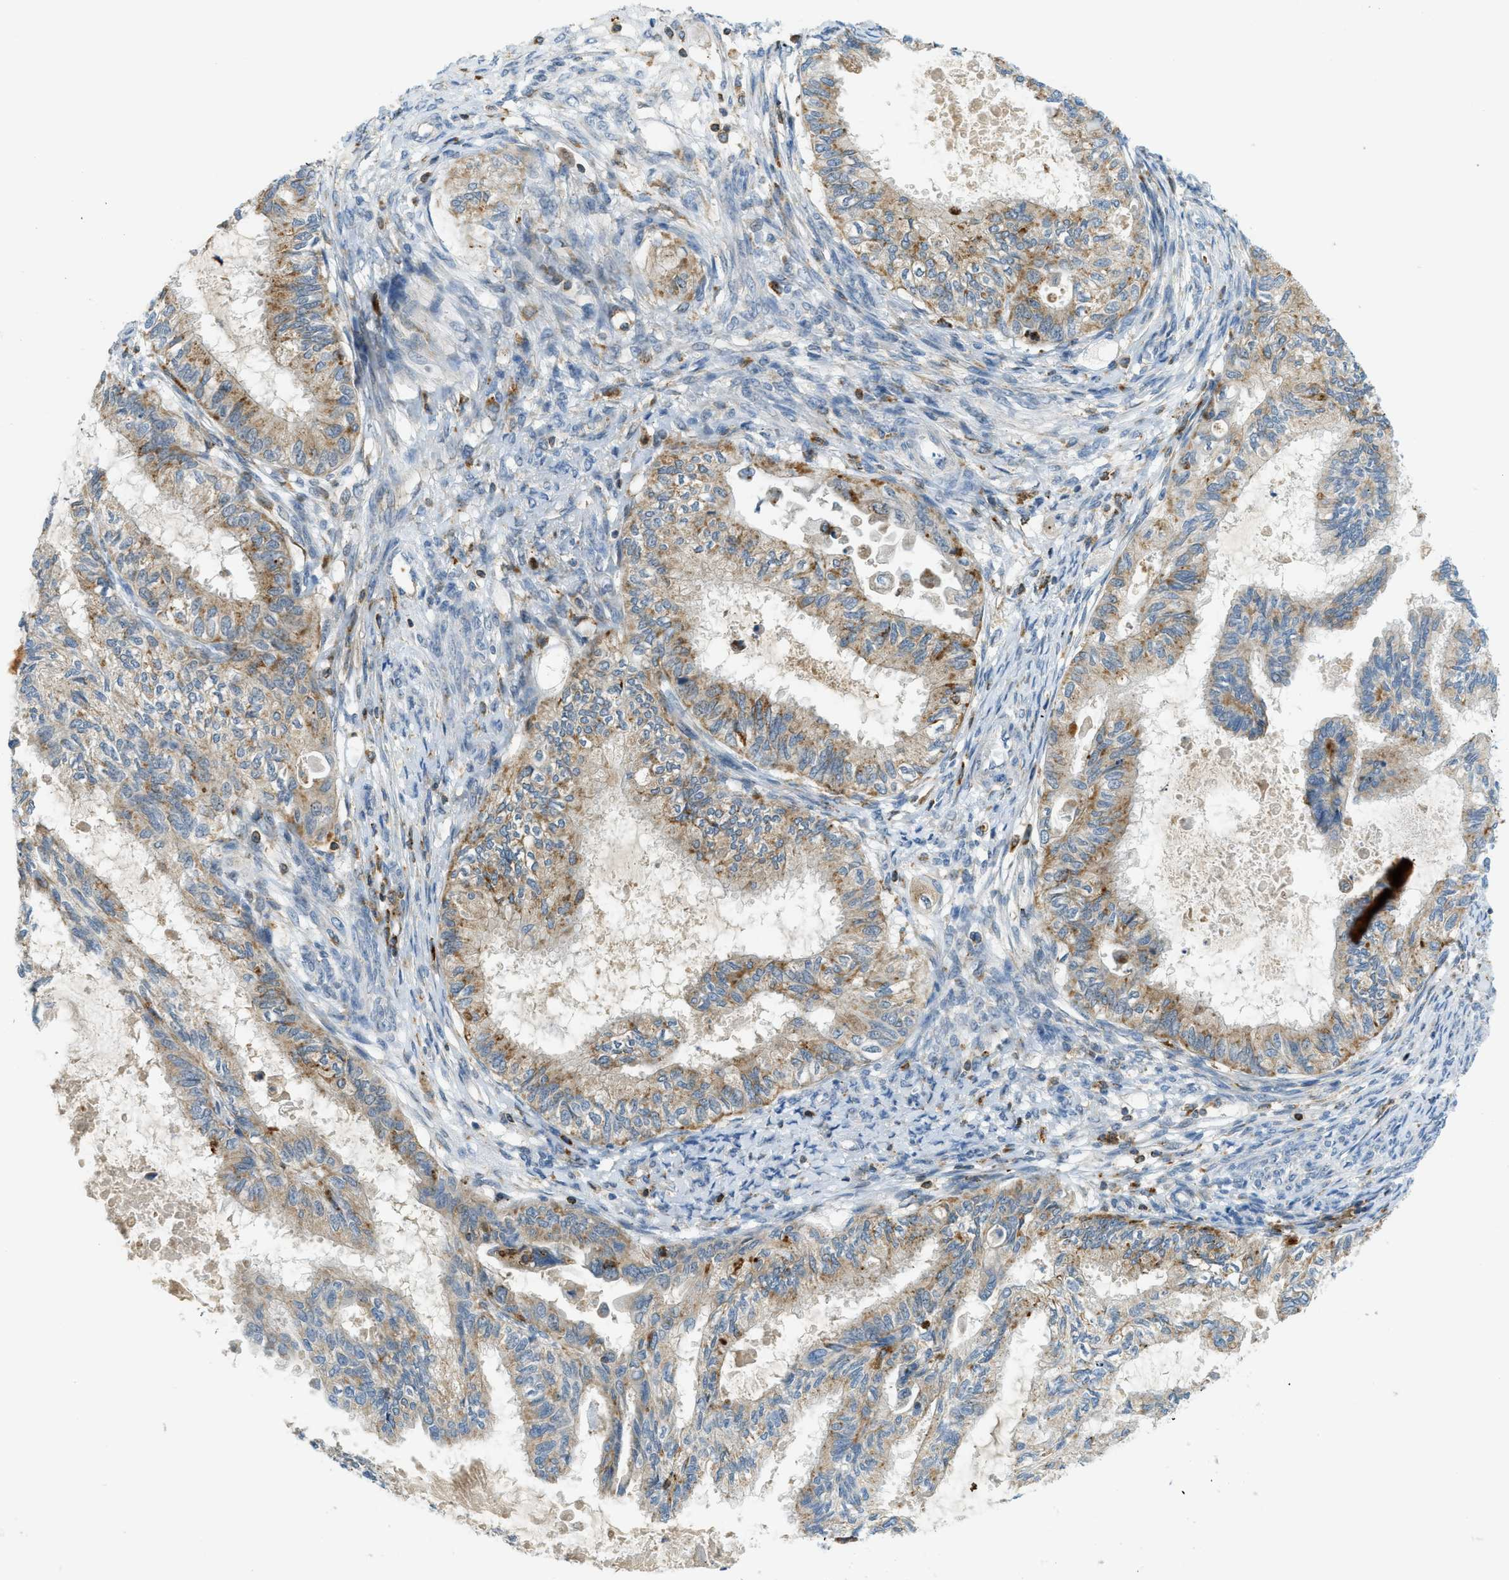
{"staining": {"intensity": "moderate", "quantity": ">75%", "location": "cytoplasmic/membranous"}, "tissue": "cervical cancer", "cell_type": "Tumor cells", "image_type": "cancer", "snomed": [{"axis": "morphology", "description": "Normal tissue, NOS"}, {"axis": "morphology", "description": "Adenocarcinoma, NOS"}, {"axis": "topography", "description": "Cervix"}, {"axis": "topography", "description": "Endometrium"}], "caption": "Cervical cancer (adenocarcinoma) was stained to show a protein in brown. There is medium levels of moderate cytoplasmic/membranous expression in about >75% of tumor cells.", "gene": "PLBD2", "patient": {"sex": "female", "age": 86}}